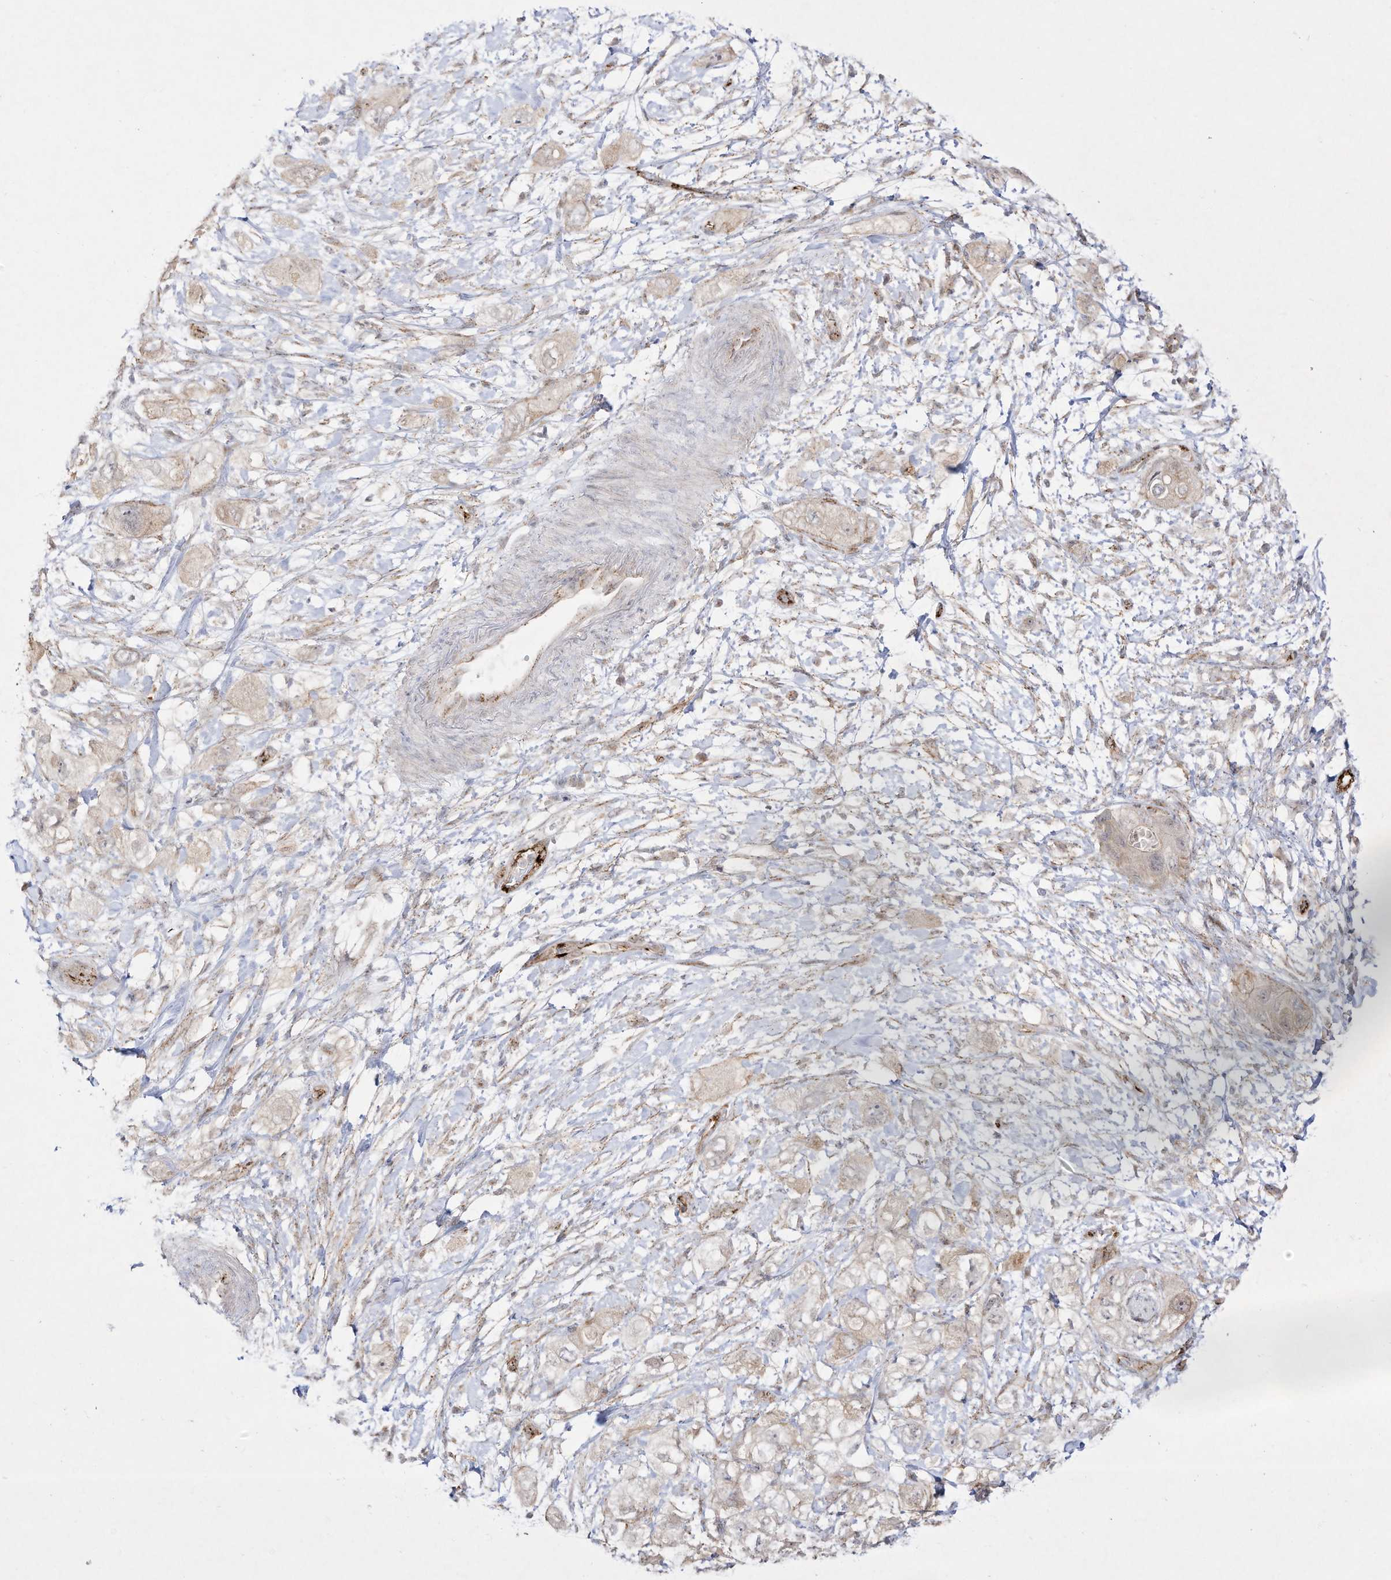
{"staining": {"intensity": "weak", "quantity": "<25%", "location": "cytoplasmic/membranous"}, "tissue": "pancreatic cancer", "cell_type": "Tumor cells", "image_type": "cancer", "snomed": [{"axis": "morphology", "description": "Adenocarcinoma, NOS"}, {"axis": "topography", "description": "Pancreas"}], "caption": "A high-resolution image shows immunohistochemistry (IHC) staining of adenocarcinoma (pancreatic), which demonstrates no significant staining in tumor cells.", "gene": "ZGRF1", "patient": {"sex": "female", "age": 73}}